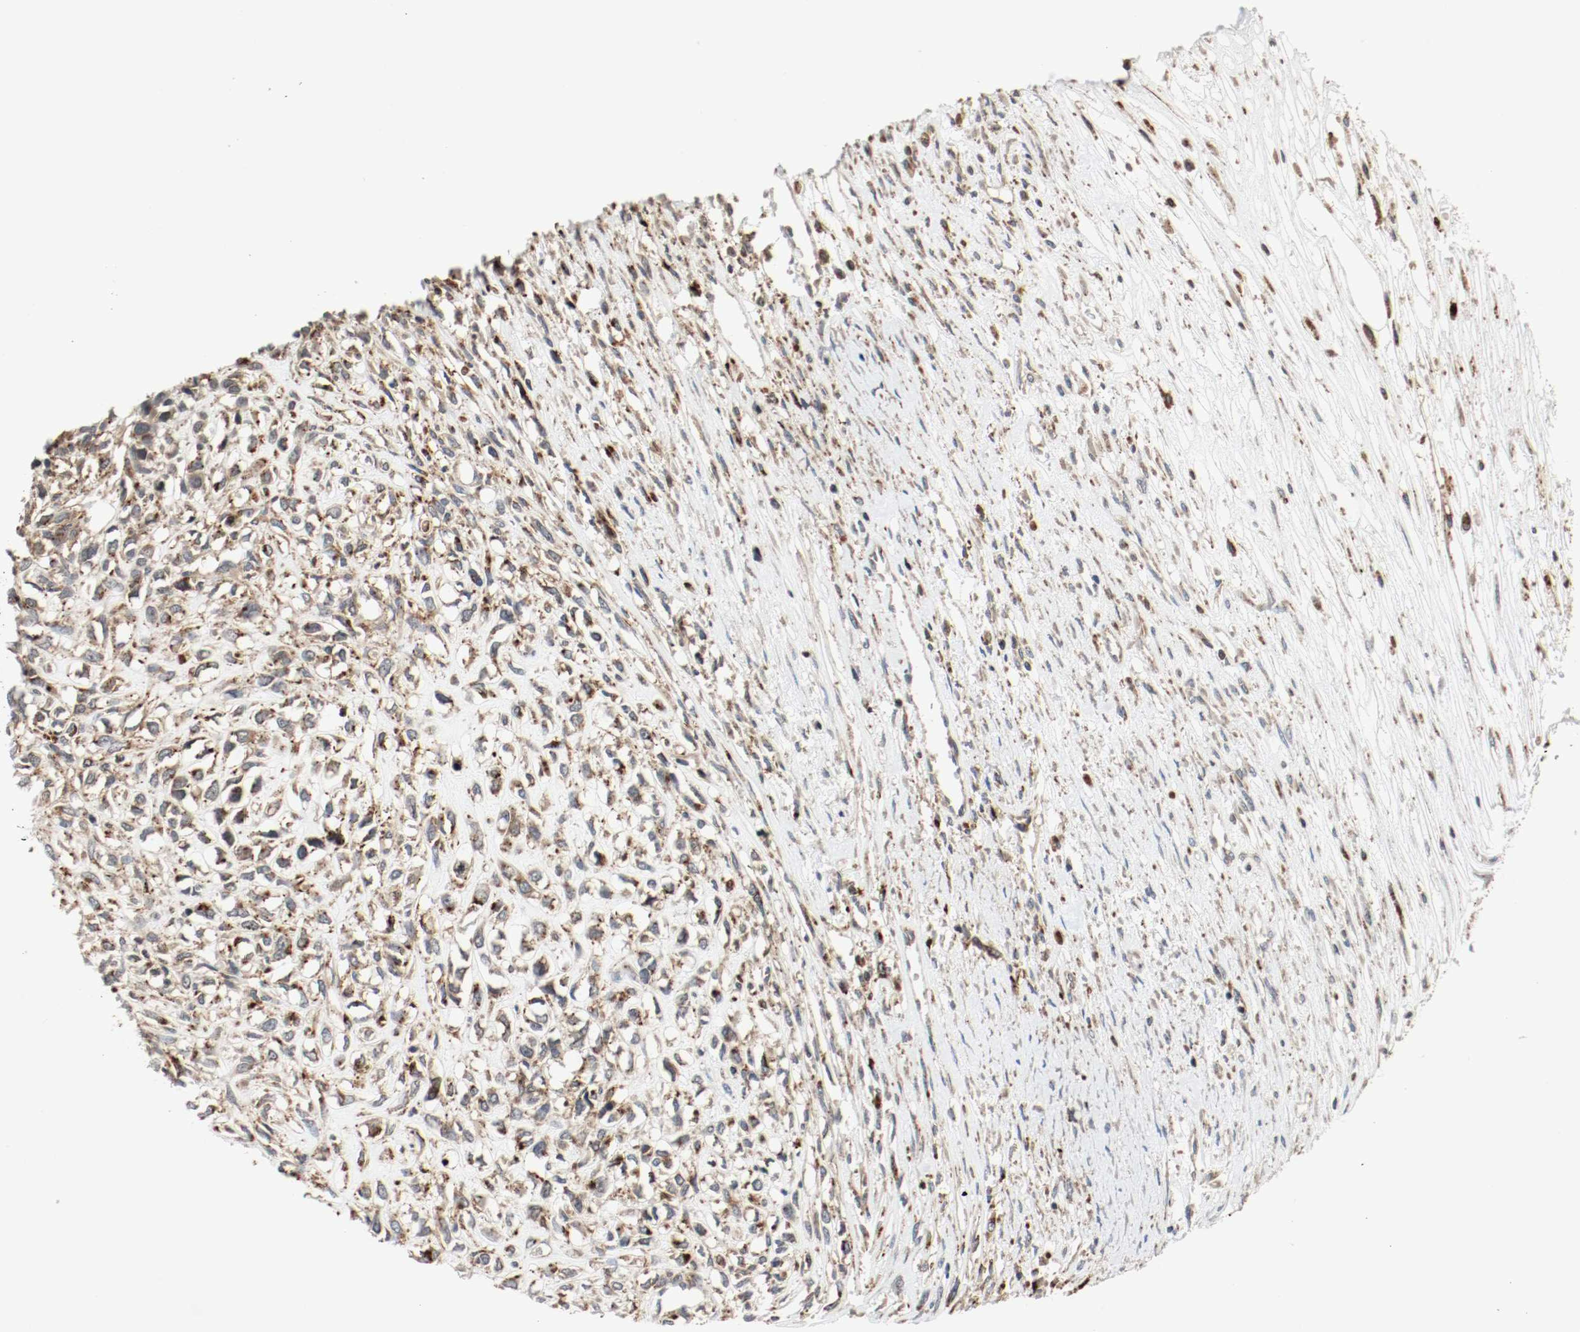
{"staining": {"intensity": "moderate", "quantity": ">75%", "location": "cytoplasmic/membranous"}, "tissue": "head and neck cancer", "cell_type": "Tumor cells", "image_type": "cancer", "snomed": [{"axis": "morphology", "description": "Necrosis, NOS"}, {"axis": "morphology", "description": "Neoplasm, malignant, NOS"}, {"axis": "topography", "description": "Salivary gland"}, {"axis": "topography", "description": "Head-Neck"}], "caption": "Immunohistochemical staining of human head and neck cancer shows moderate cytoplasmic/membranous protein staining in approximately >75% of tumor cells. (DAB IHC, brown staining for protein, blue staining for nuclei).", "gene": "LAMP2", "patient": {"sex": "male", "age": 43}}